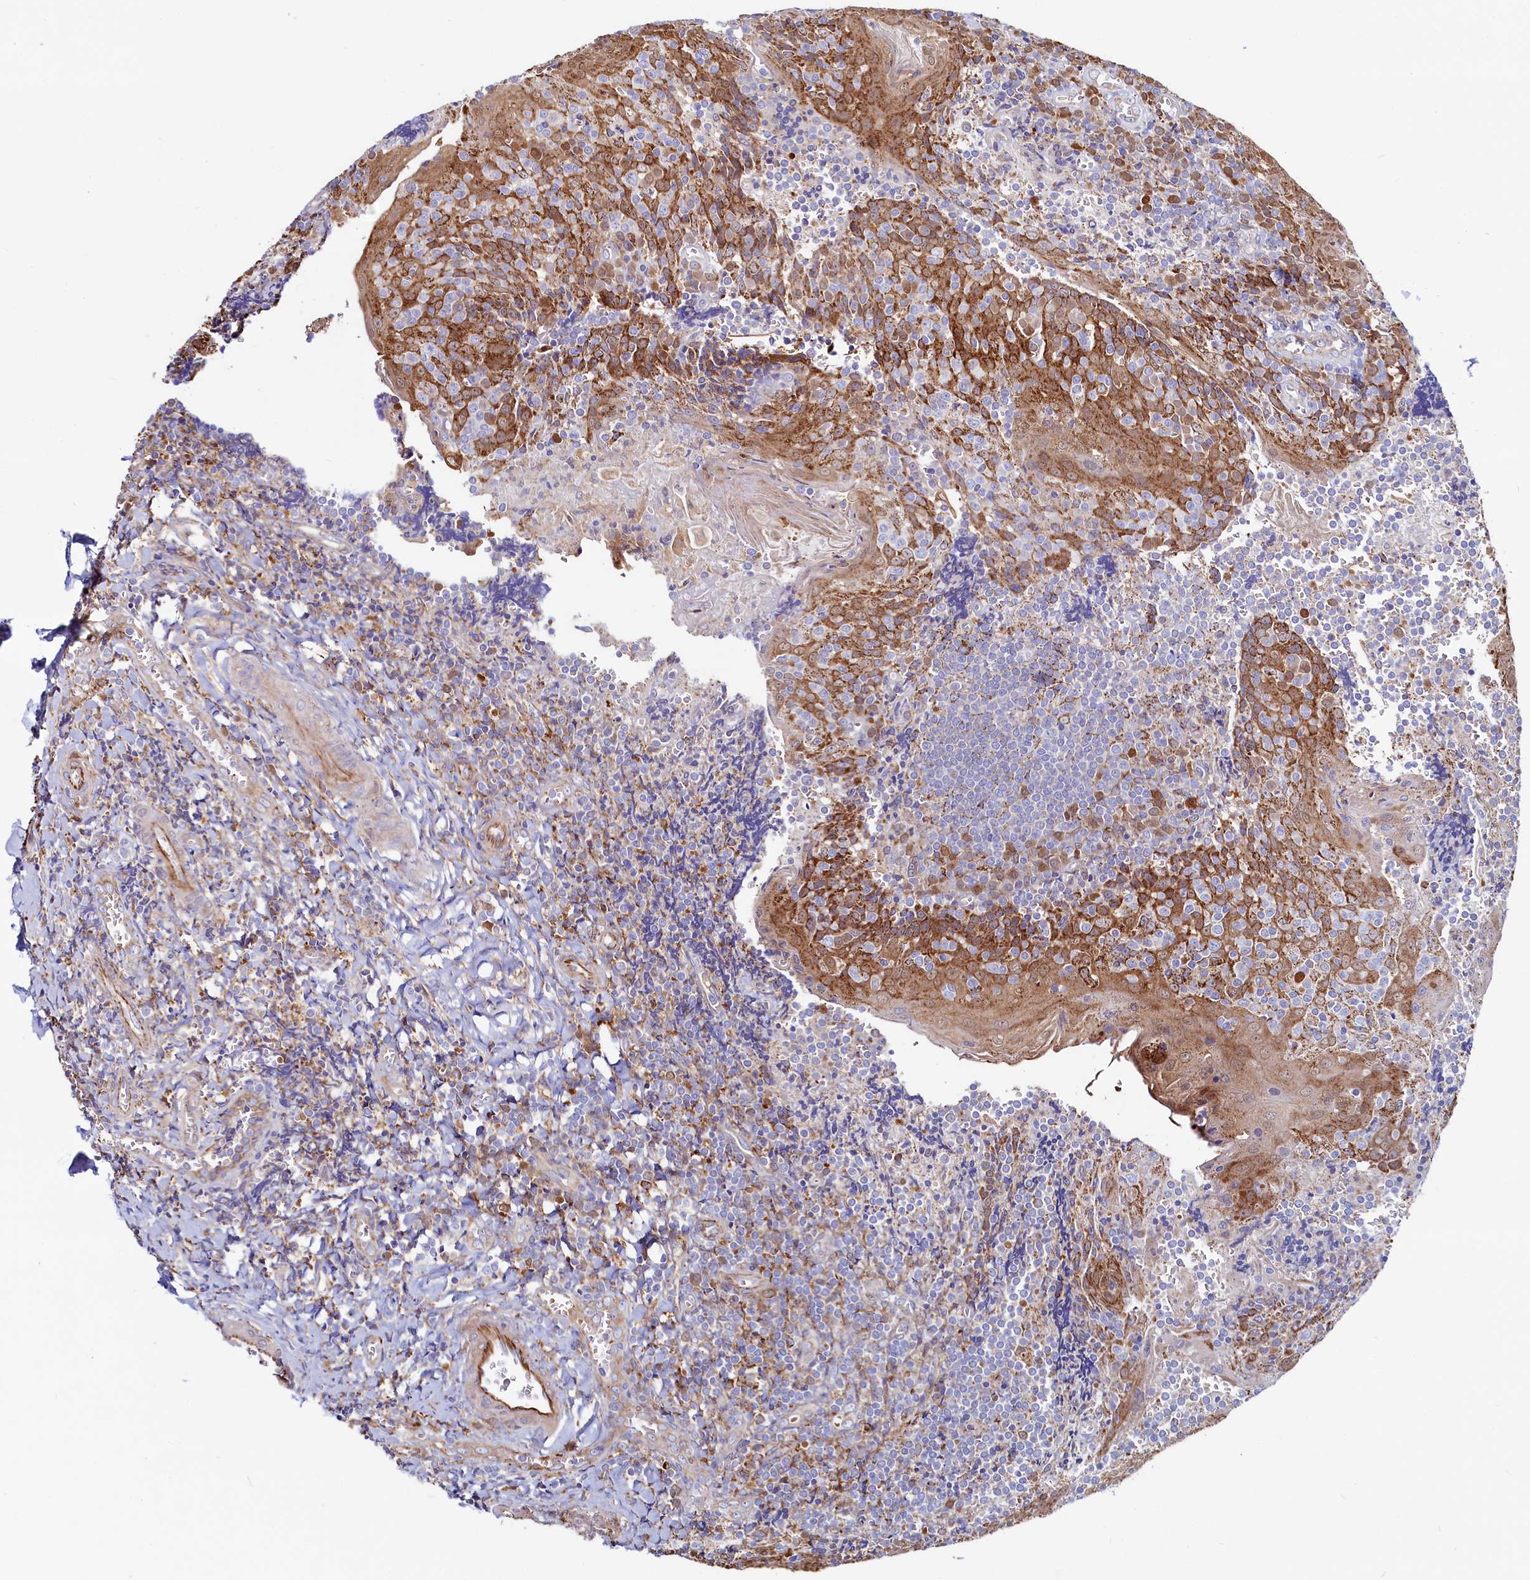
{"staining": {"intensity": "moderate", "quantity": "<25%", "location": "cytoplasmic/membranous"}, "tissue": "tonsil", "cell_type": "Germinal center cells", "image_type": "normal", "snomed": [{"axis": "morphology", "description": "Normal tissue, NOS"}, {"axis": "topography", "description": "Tonsil"}], "caption": "This is a histology image of IHC staining of normal tonsil, which shows moderate staining in the cytoplasmic/membranous of germinal center cells.", "gene": "ASTE1", "patient": {"sex": "male", "age": 27}}